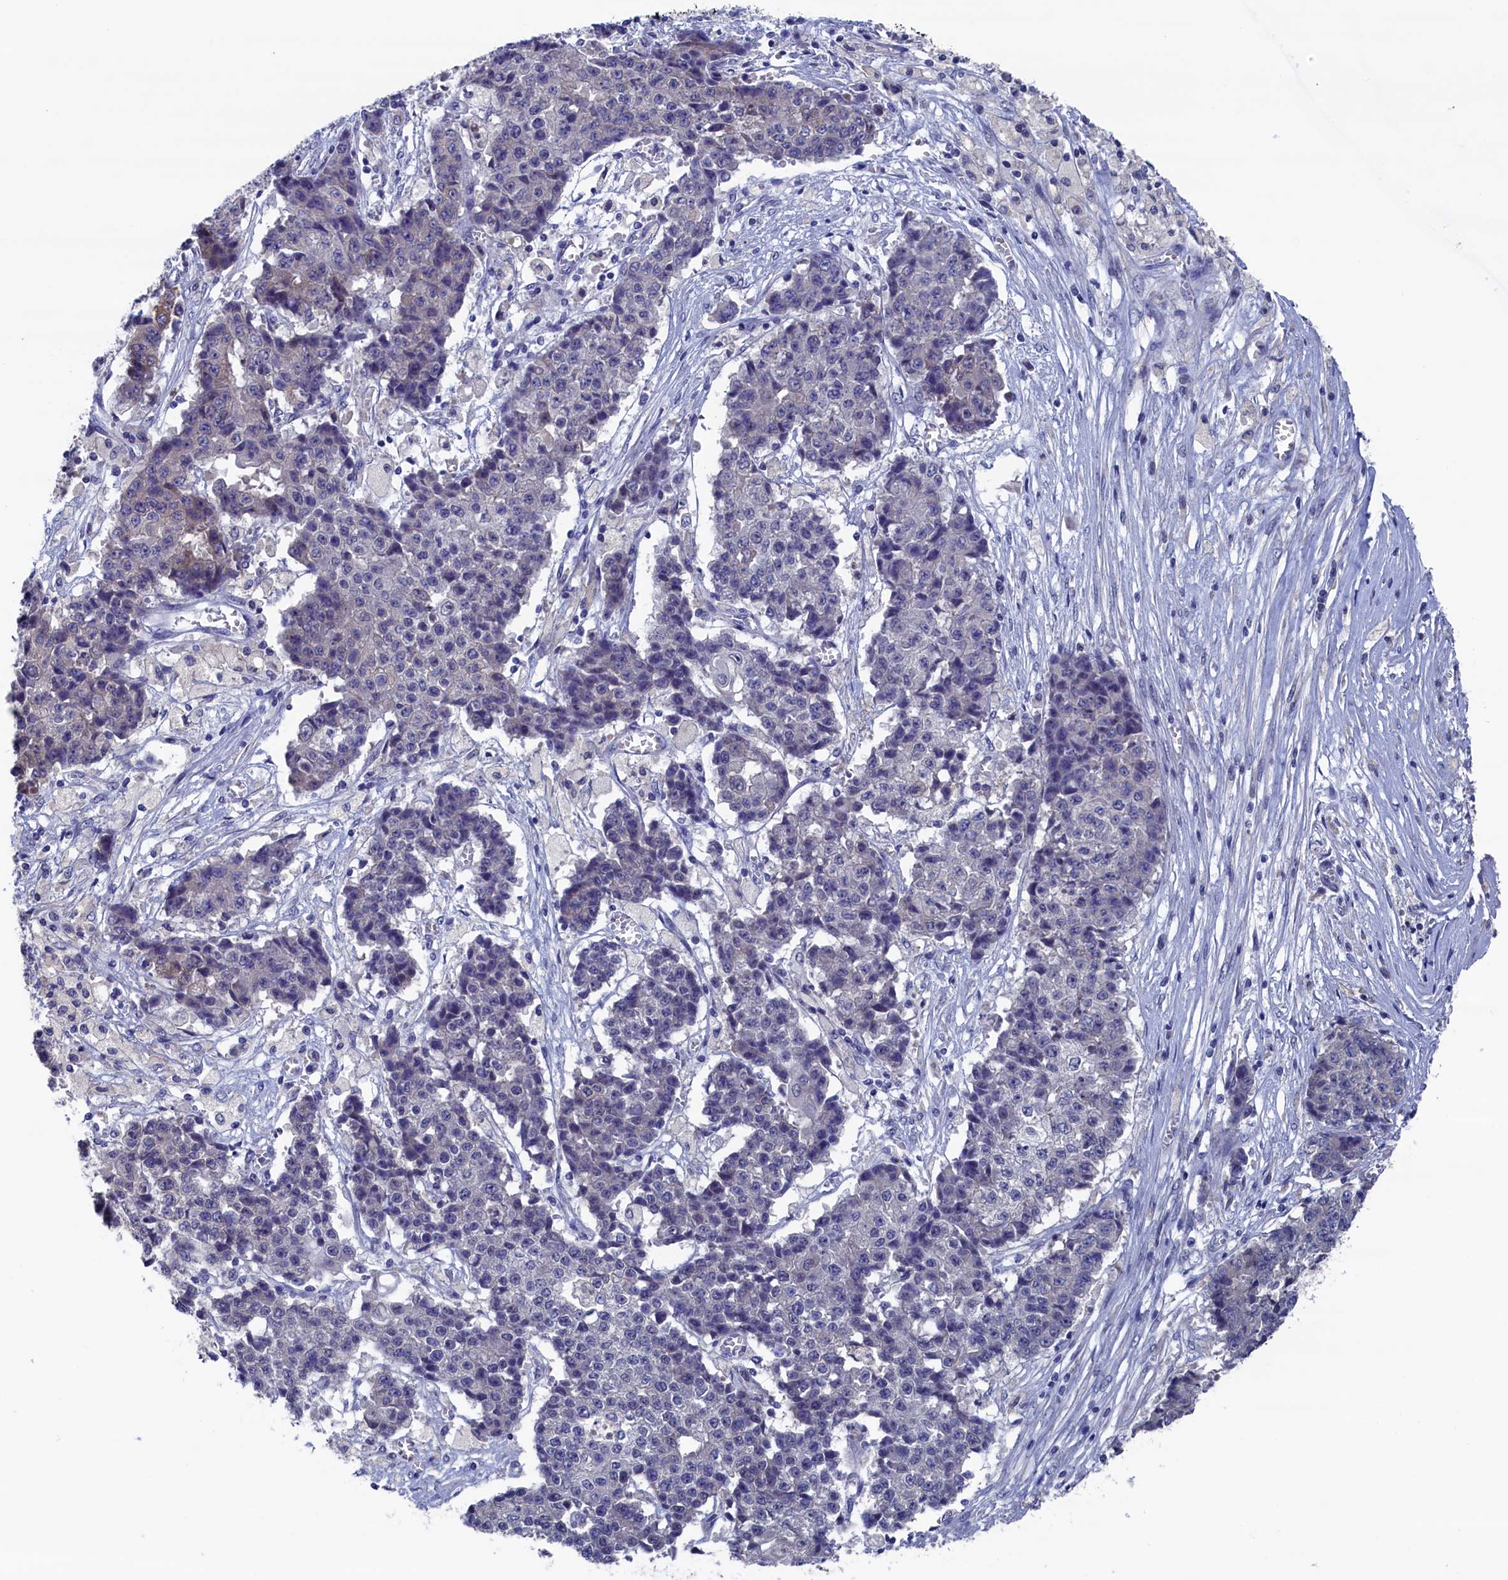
{"staining": {"intensity": "weak", "quantity": "<25%", "location": "cytoplasmic/membranous"}, "tissue": "ovarian cancer", "cell_type": "Tumor cells", "image_type": "cancer", "snomed": [{"axis": "morphology", "description": "Carcinoma, endometroid"}, {"axis": "topography", "description": "Ovary"}], "caption": "This is a photomicrograph of immunohistochemistry (IHC) staining of ovarian endometroid carcinoma, which shows no positivity in tumor cells. (Immunohistochemistry (ihc), brightfield microscopy, high magnification).", "gene": "SPATA13", "patient": {"sex": "female", "age": 42}}